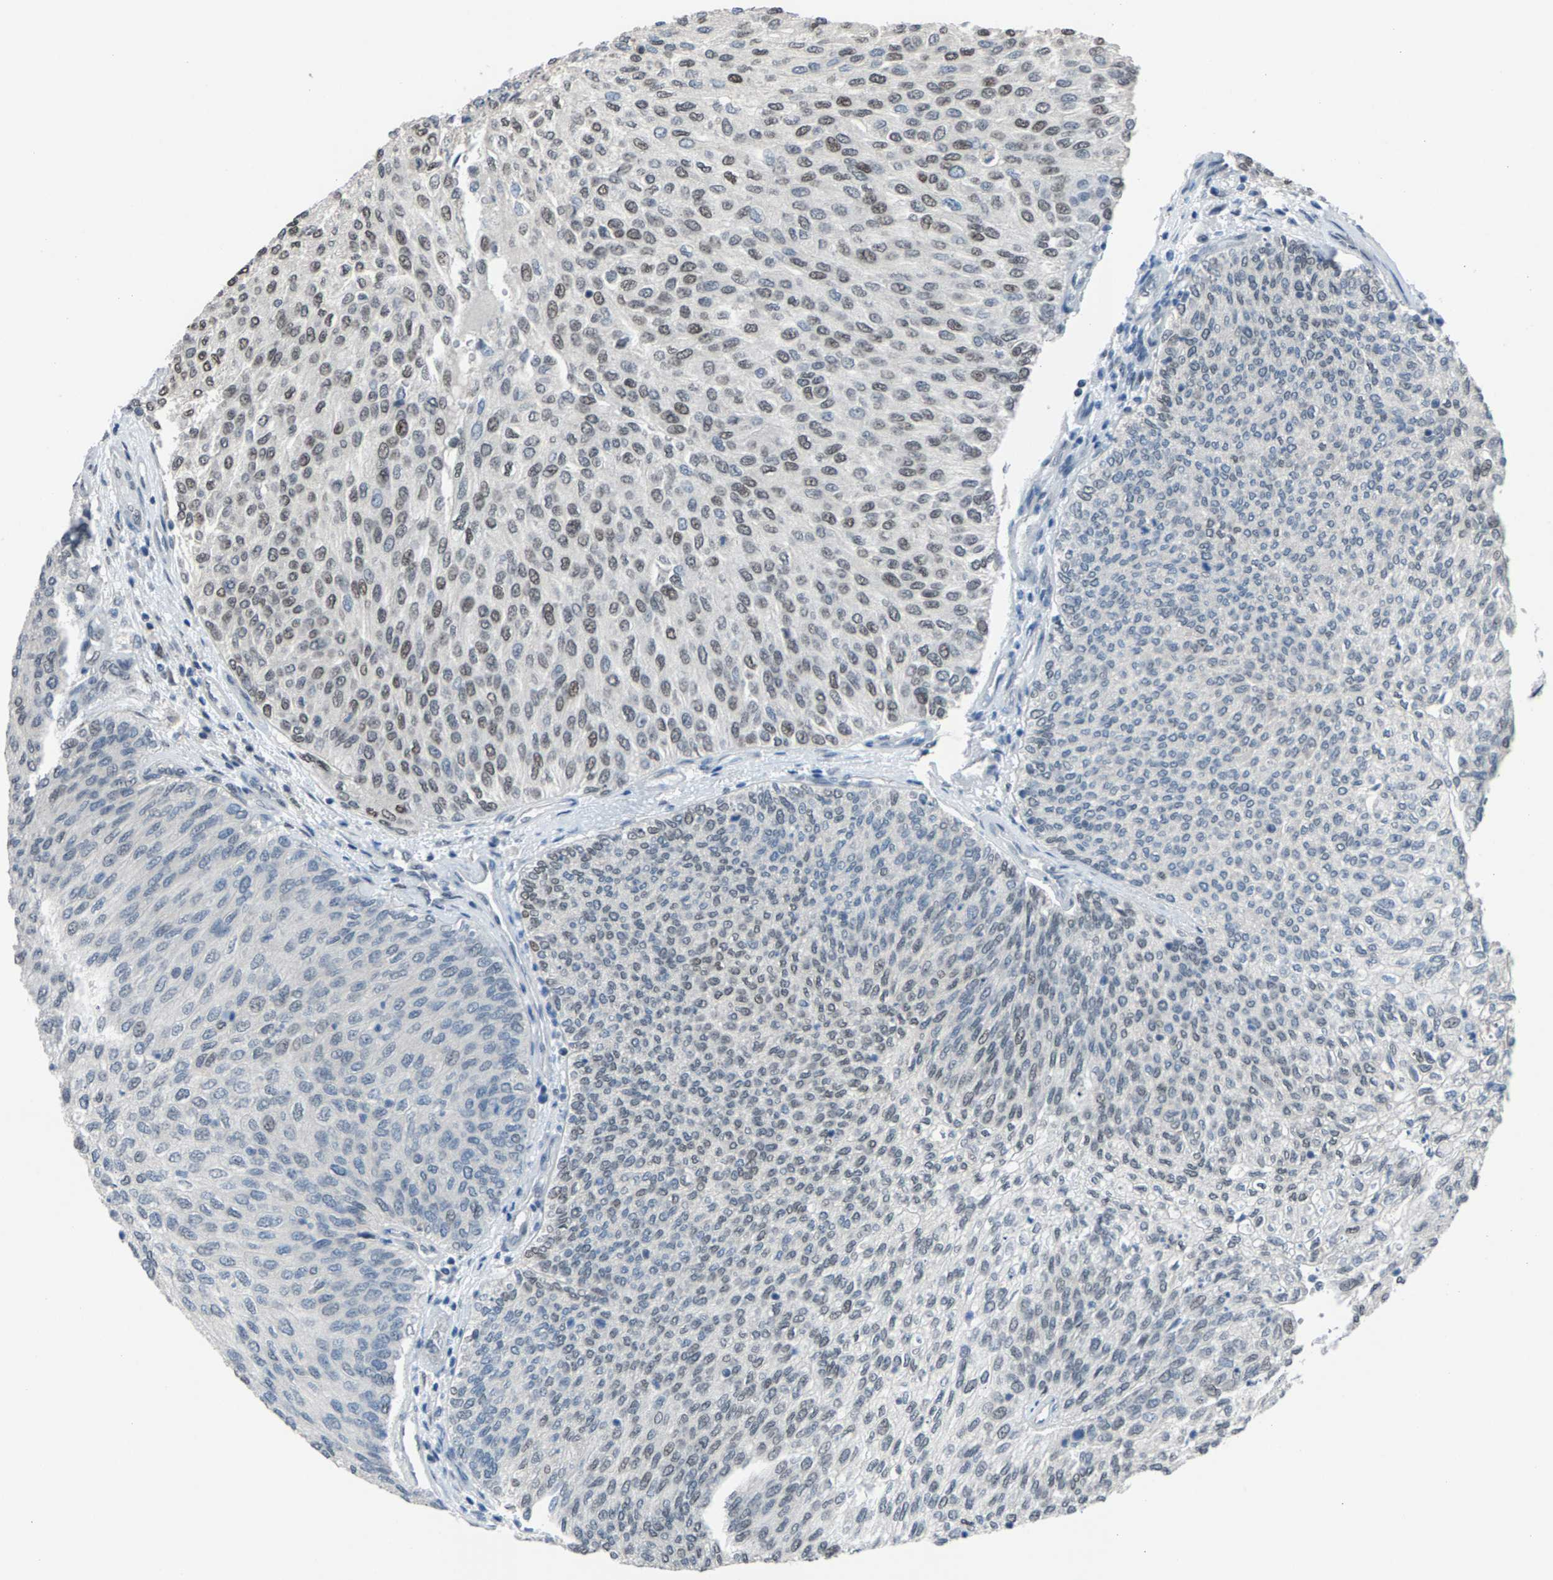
{"staining": {"intensity": "weak", "quantity": "25%-75%", "location": "nuclear"}, "tissue": "urothelial cancer", "cell_type": "Tumor cells", "image_type": "cancer", "snomed": [{"axis": "morphology", "description": "Urothelial carcinoma, Low grade"}, {"axis": "topography", "description": "Urinary bladder"}], "caption": "The image shows staining of urothelial cancer, revealing weak nuclear protein expression (brown color) within tumor cells.", "gene": "ZNF276", "patient": {"sex": "female", "age": 79}}